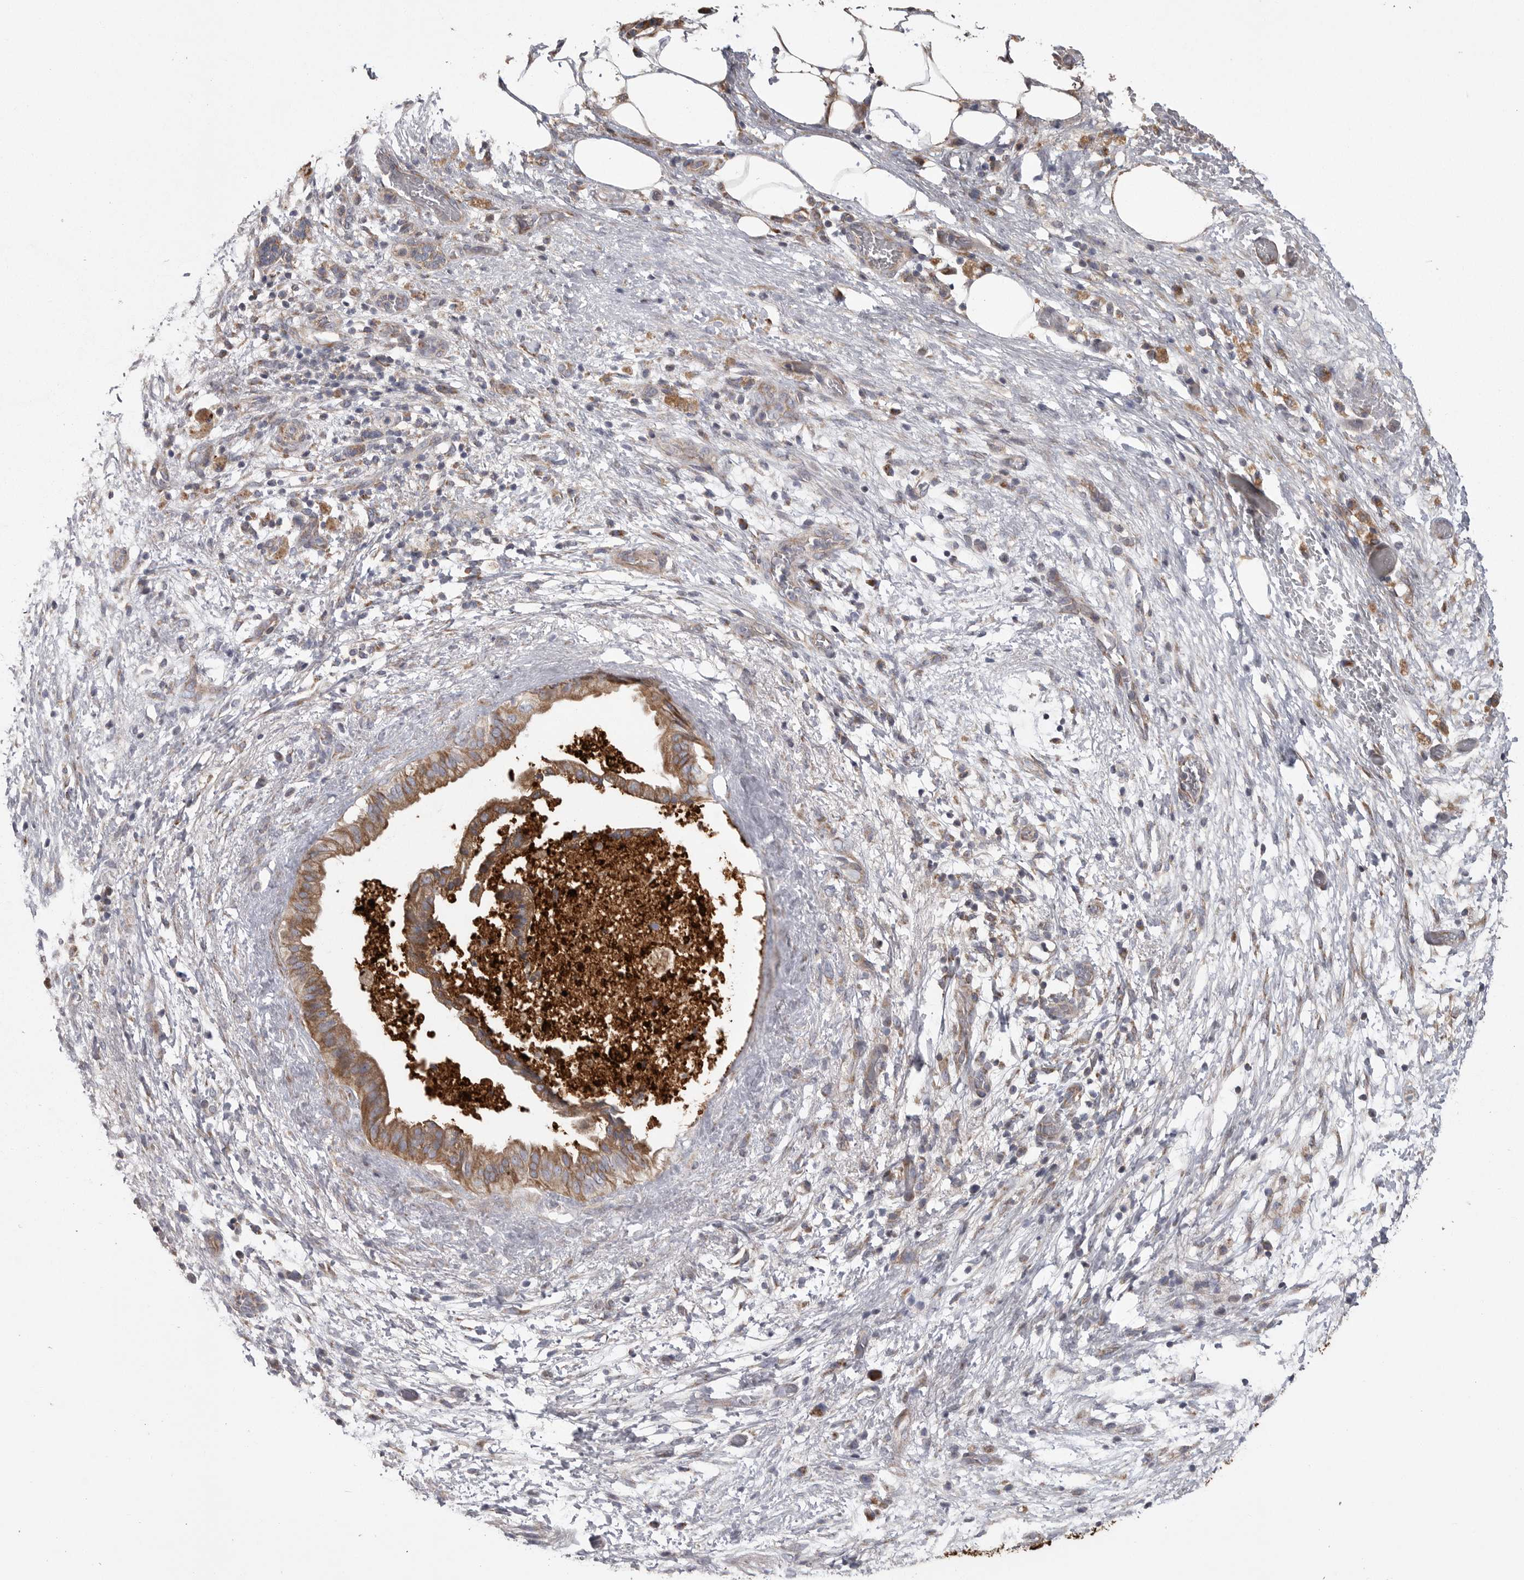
{"staining": {"intensity": "moderate", "quantity": ">75%", "location": "cytoplasmic/membranous"}, "tissue": "pancreatic cancer", "cell_type": "Tumor cells", "image_type": "cancer", "snomed": [{"axis": "morphology", "description": "Adenocarcinoma, NOS"}, {"axis": "topography", "description": "Pancreas"}], "caption": "Tumor cells display medium levels of moderate cytoplasmic/membranous expression in about >75% of cells in adenocarcinoma (pancreatic). The staining was performed using DAB to visualize the protein expression in brown, while the nuclei were stained in blue with hematoxylin (Magnification: 20x).", "gene": "CRP", "patient": {"sex": "female", "age": 78}}